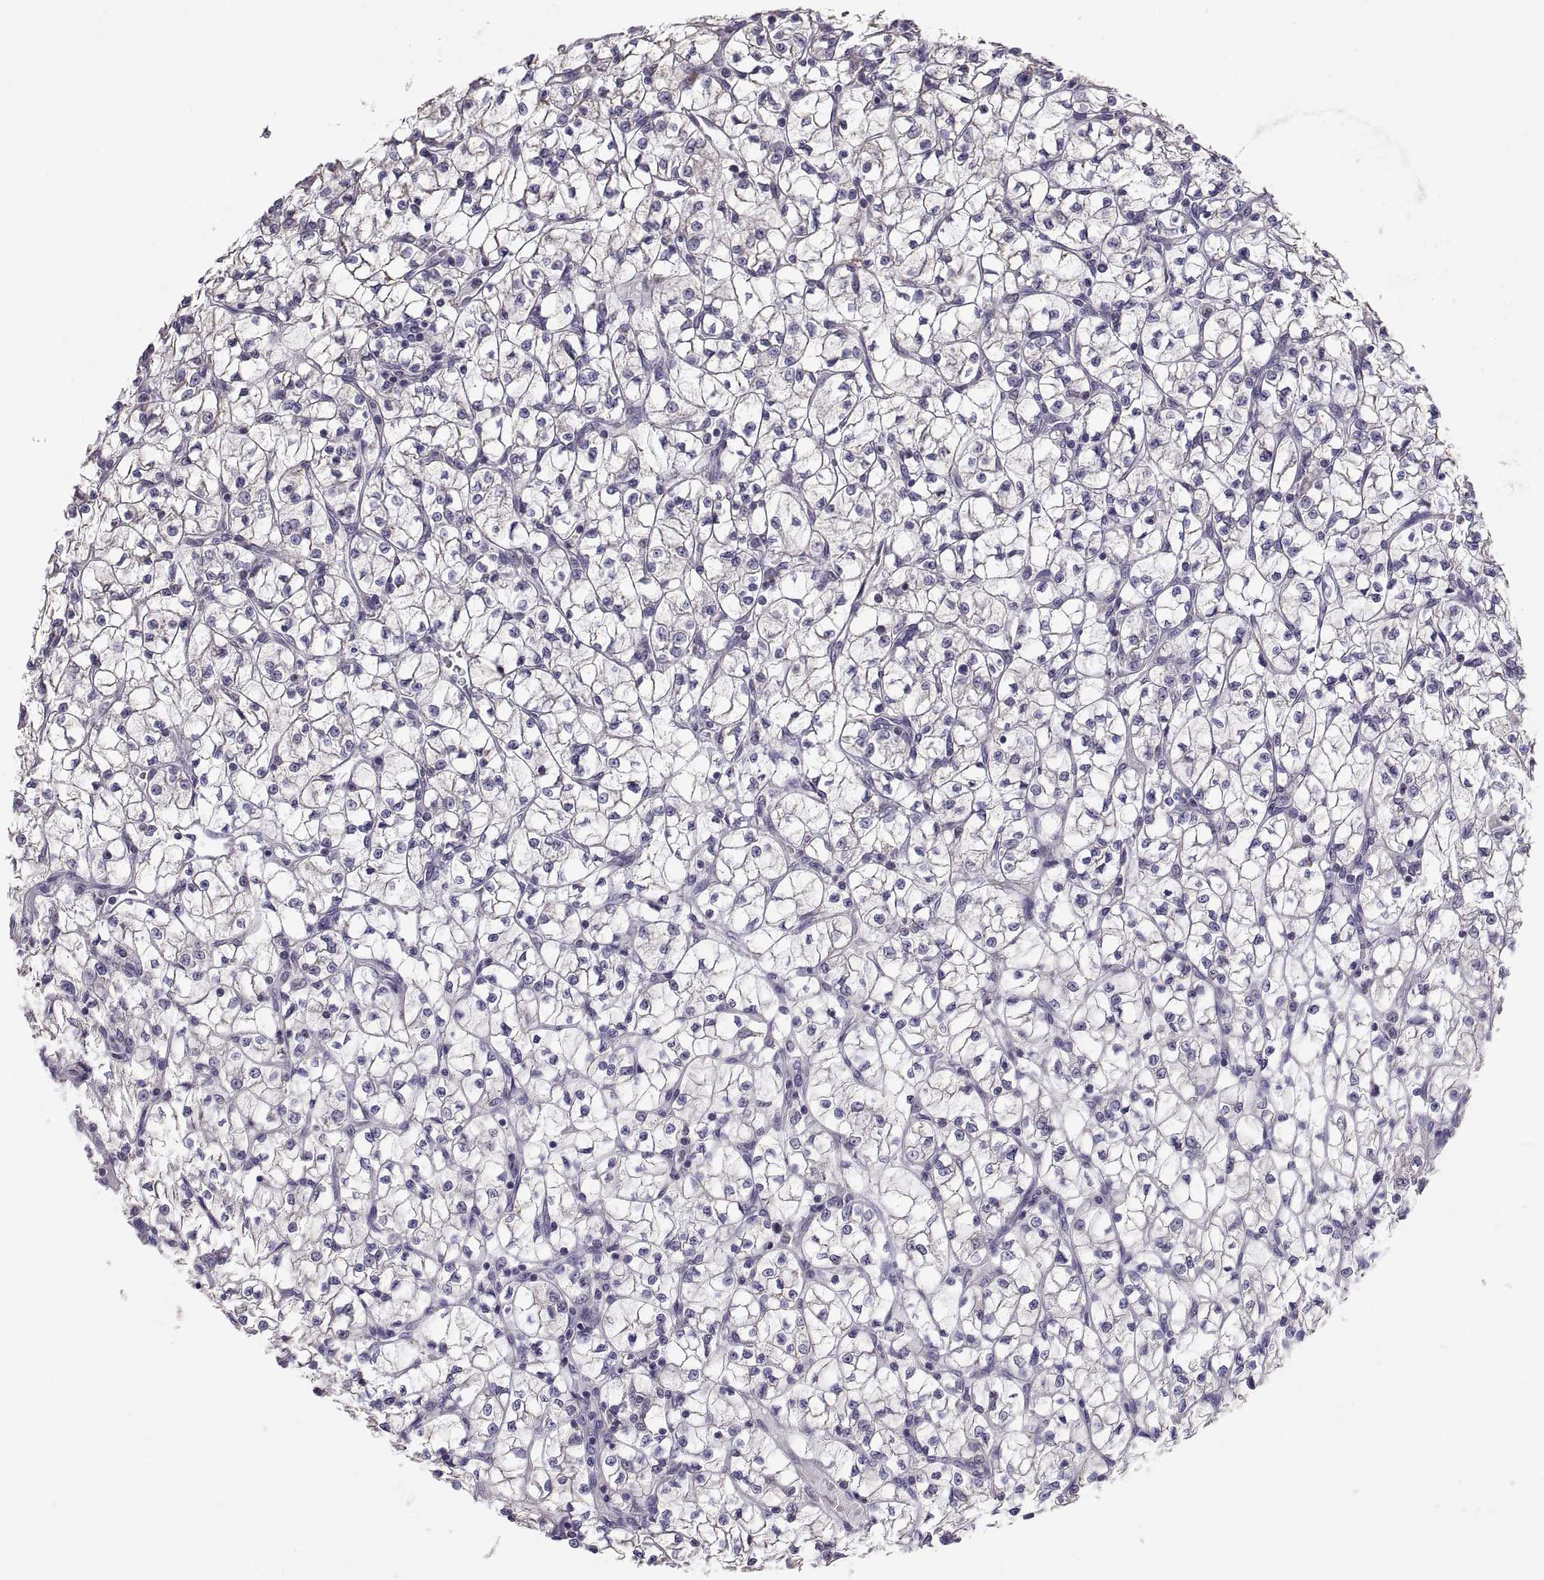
{"staining": {"intensity": "negative", "quantity": "none", "location": "none"}, "tissue": "renal cancer", "cell_type": "Tumor cells", "image_type": "cancer", "snomed": [{"axis": "morphology", "description": "Adenocarcinoma, NOS"}, {"axis": "topography", "description": "Kidney"}], "caption": "Human renal cancer (adenocarcinoma) stained for a protein using immunohistochemistry demonstrates no expression in tumor cells.", "gene": "TNNC1", "patient": {"sex": "female", "age": 64}}